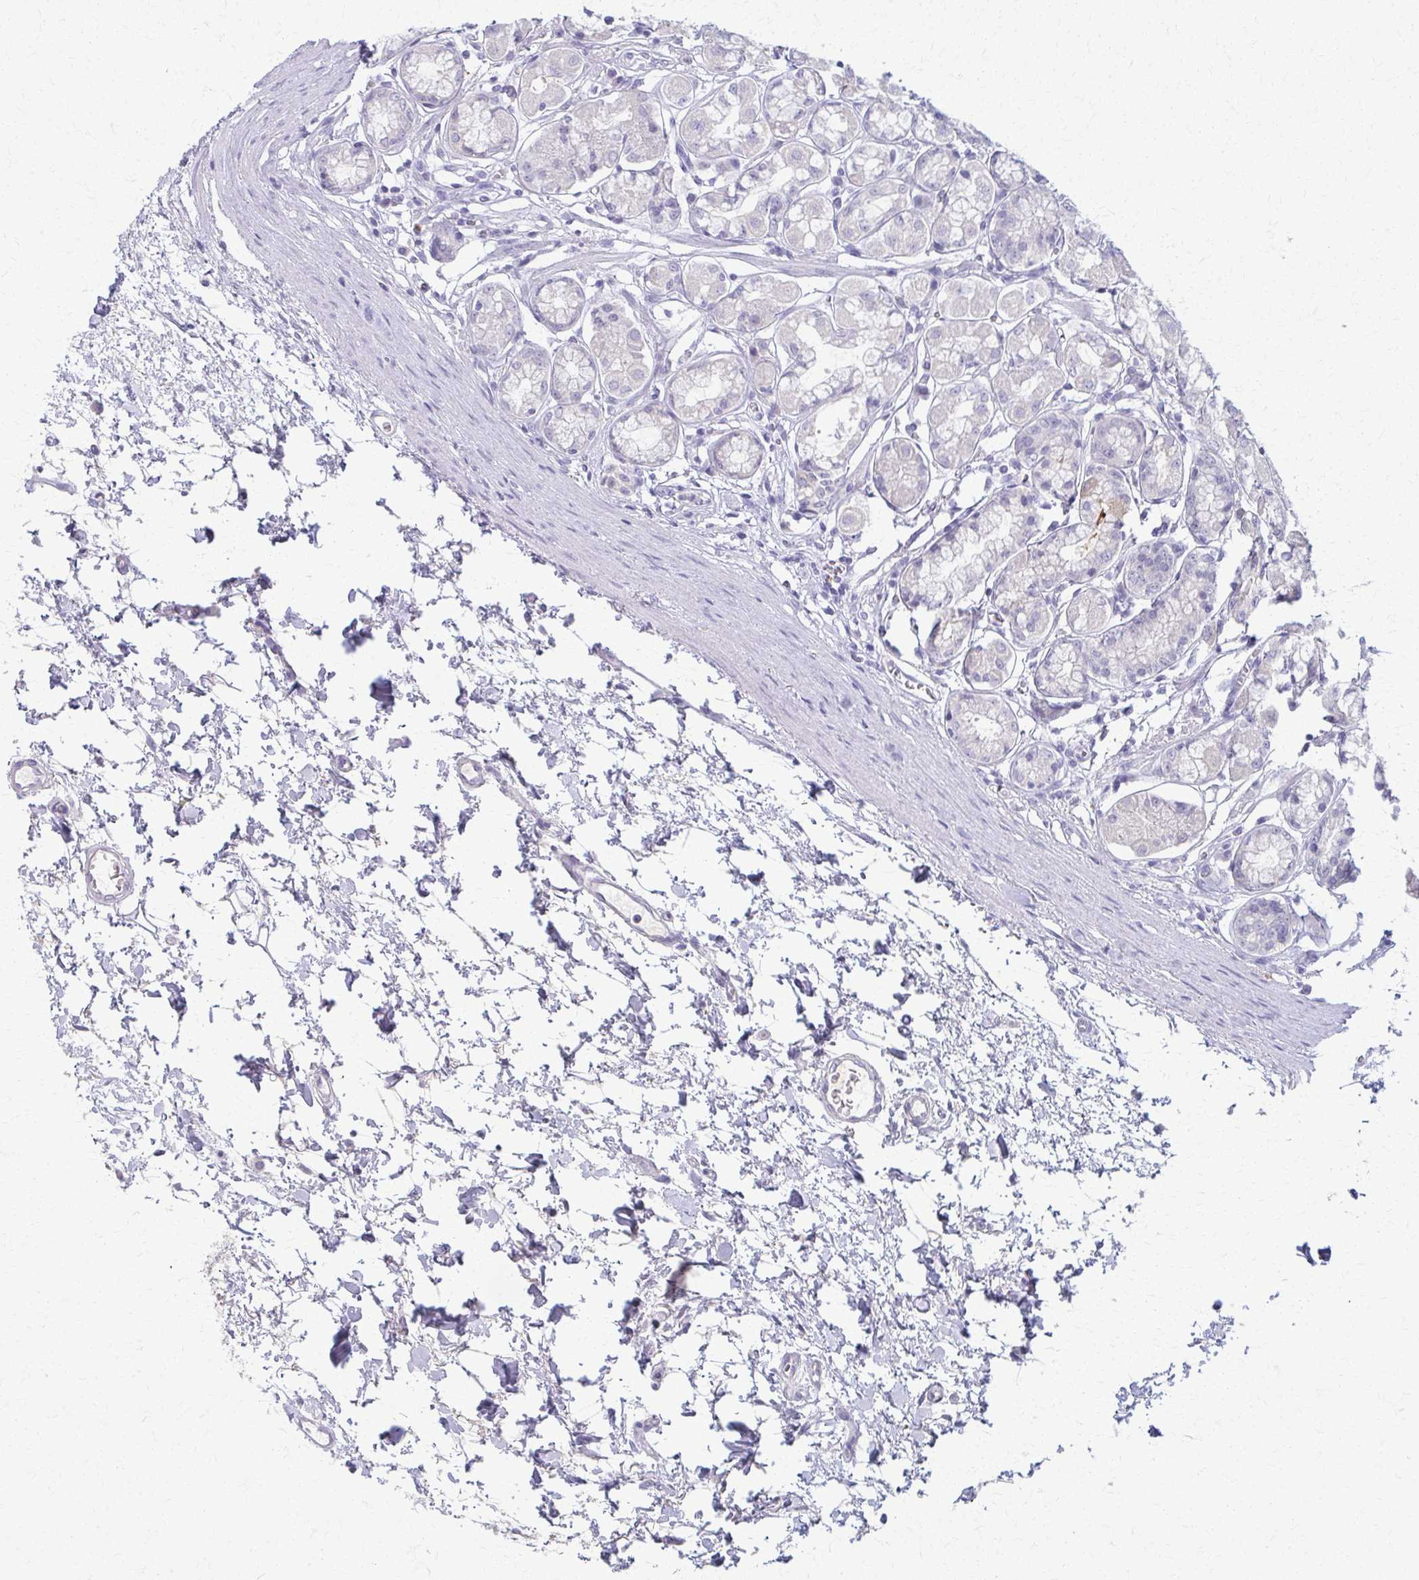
{"staining": {"intensity": "negative", "quantity": "none", "location": "none"}, "tissue": "stomach", "cell_type": "Glandular cells", "image_type": "normal", "snomed": [{"axis": "morphology", "description": "Normal tissue, NOS"}, {"axis": "topography", "description": "Stomach"}, {"axis": "topography", "description": "Stomach, lower"}], "caption": "Unremarkable stomach was stained to show a protein in brown. There is no significant expression in glandular cells.", "gene": "ENSG00000275249", "patient": {"sex": "male", "age": 76}}